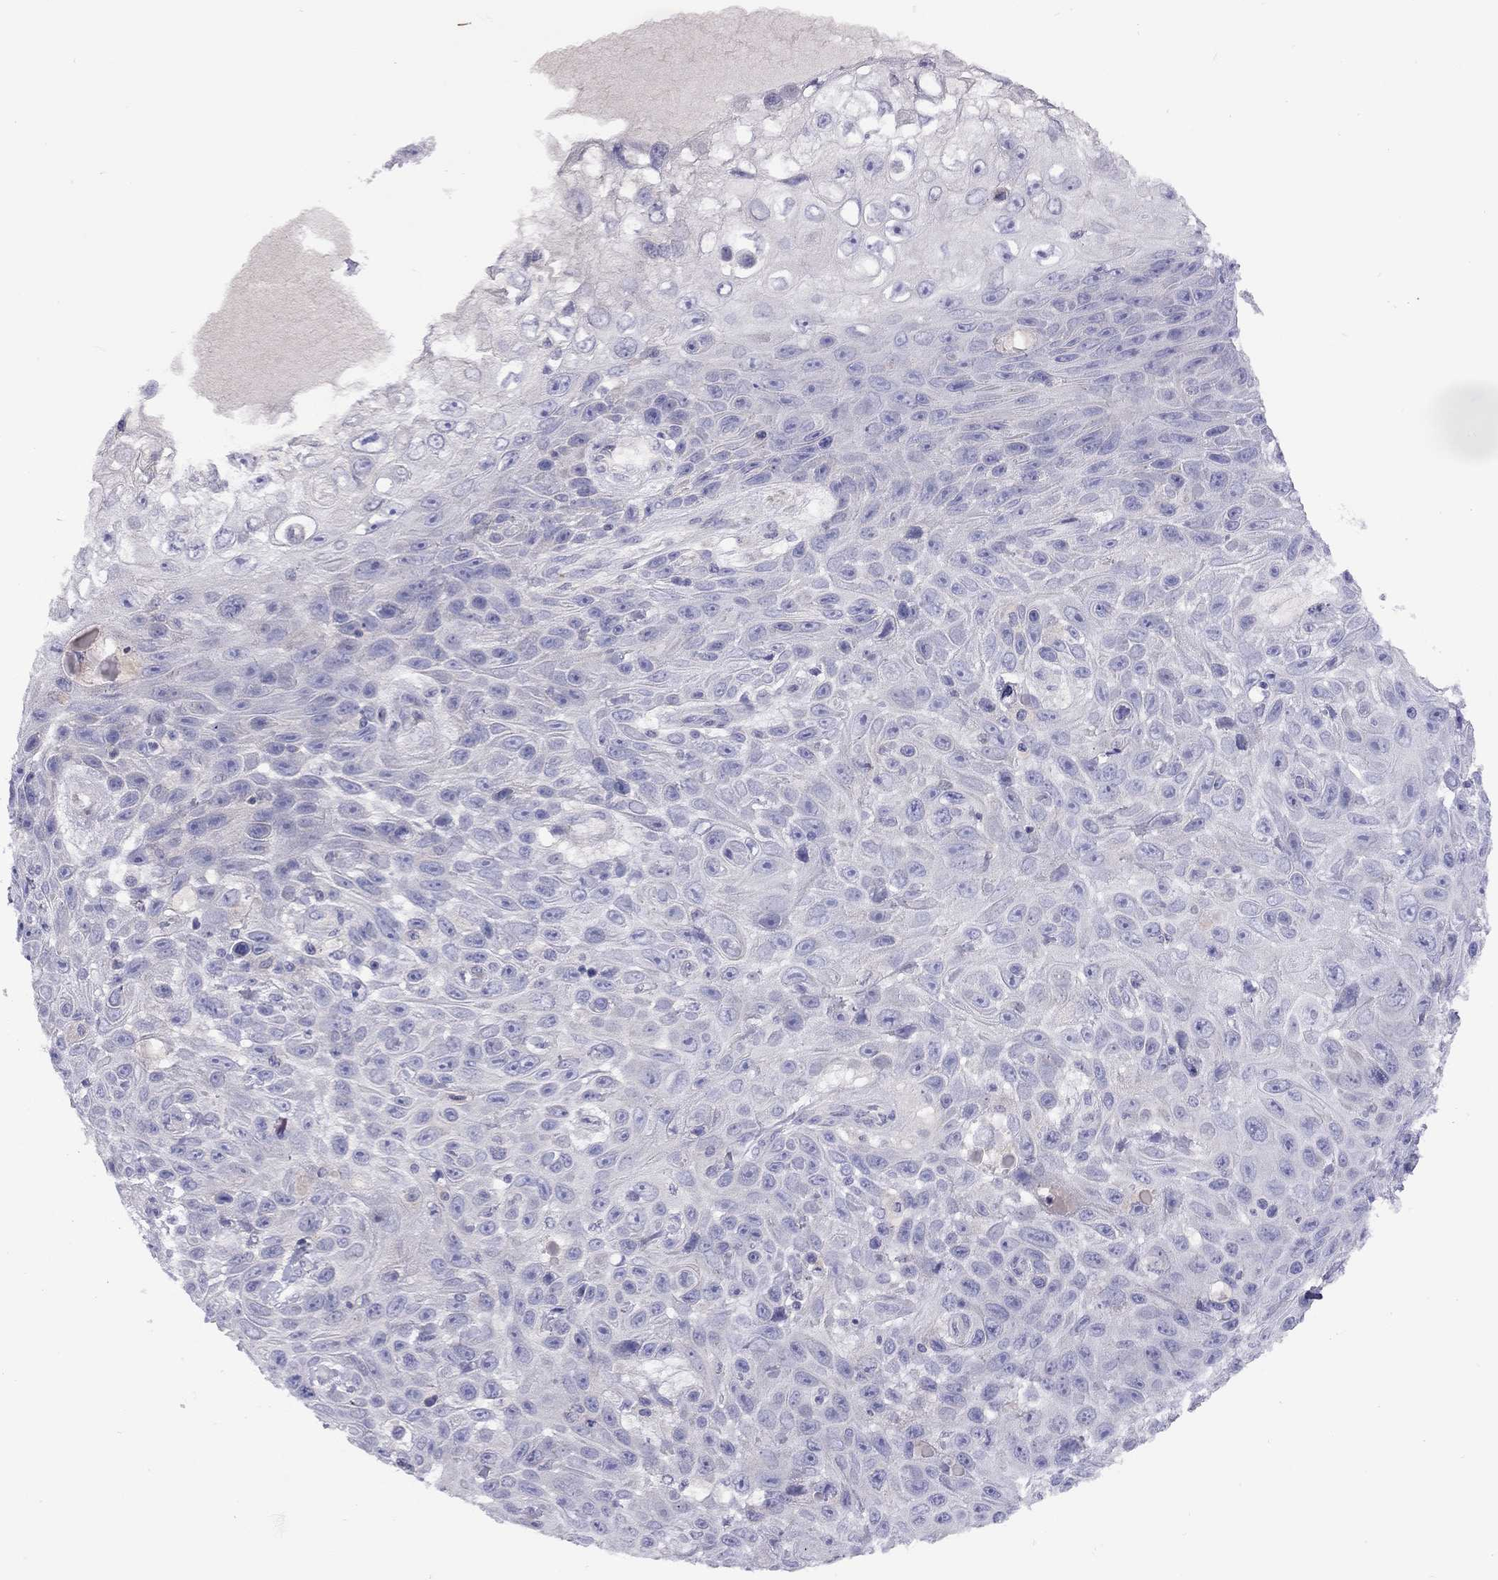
{"staining": {"intensity": "negative", "quantity": "none", "location": "none"}, "tissue": "skin cancer", "cell_type": "Tumor cells", "image_type": "cancer", "snomed": [{"axis": "morphology", "description": "Squamous cell carcinoma, NOS"}, {"axis": "topography", "description": "Skin"}], "caption": "Immunohistochemistry photomicrograph of neoplastic tissue: skin cancer stained with DAB exhibits no significant protein expression in tumor cells.", "gene": "CPNE4", "patient": {"sex": "male", "age": 82}}